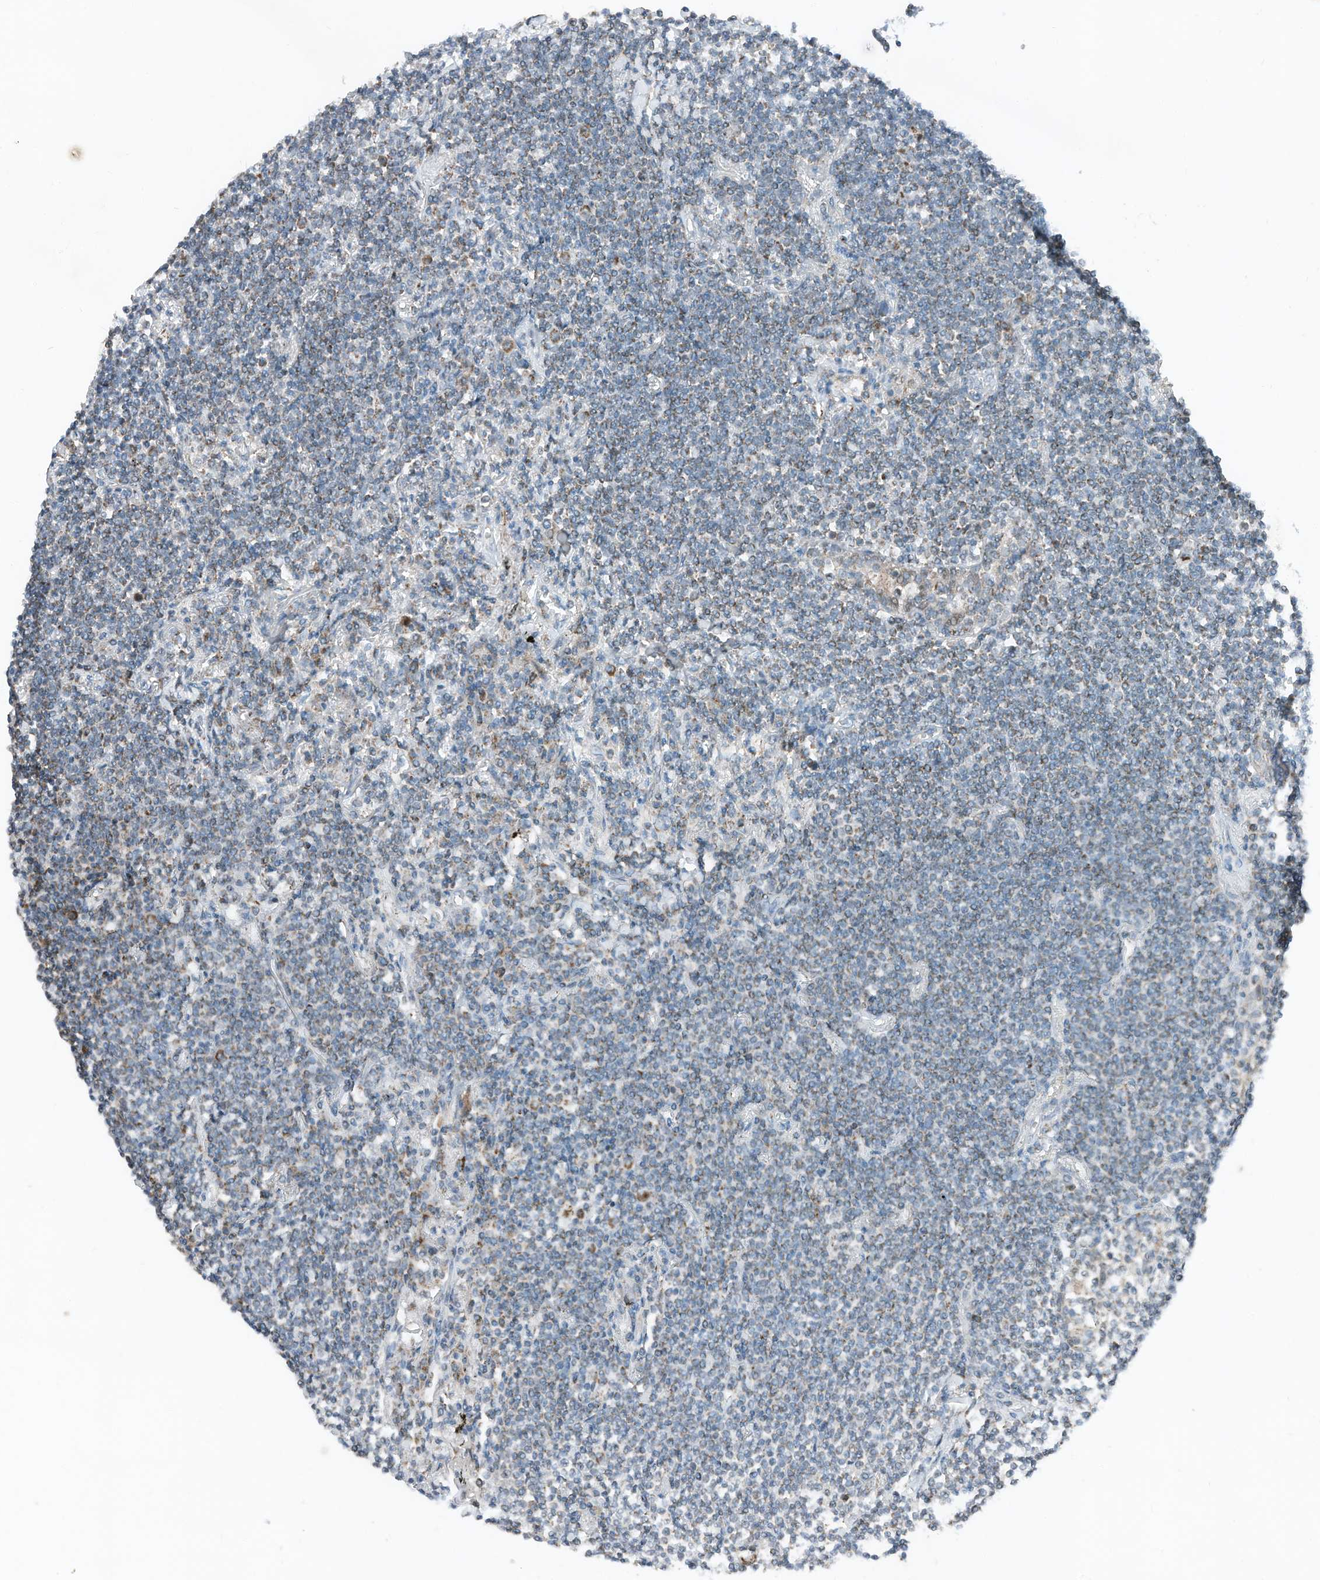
{"staining": {"intensity": "weak", "quantity": "<25%", "location": "cytoplasmic/membranous"}, "tissue": "lymphoma", "cell_type": "Tumor cells", "image_type": "cancer", "snomed": [{"axis": "morphology", "description": "Malignant lymphoma, non-Hodgkin's type, Low grade"}, {"axis": "topography", "description": "Lung"}], "caption": "Low-grade malignant lymphoma, non-Hodgkin's type was stained to show a protein in brown. There is no significant expression in tumor cells. The staining was performed using DAB (3,3'-diaminobenzidine) to visualize the protein expression in brown, while the nuclei were stained in blue with hematoxylin (Magnification: 20x).", "gene": "RMND1", "patient": {"sex": "female", "age": 71}}